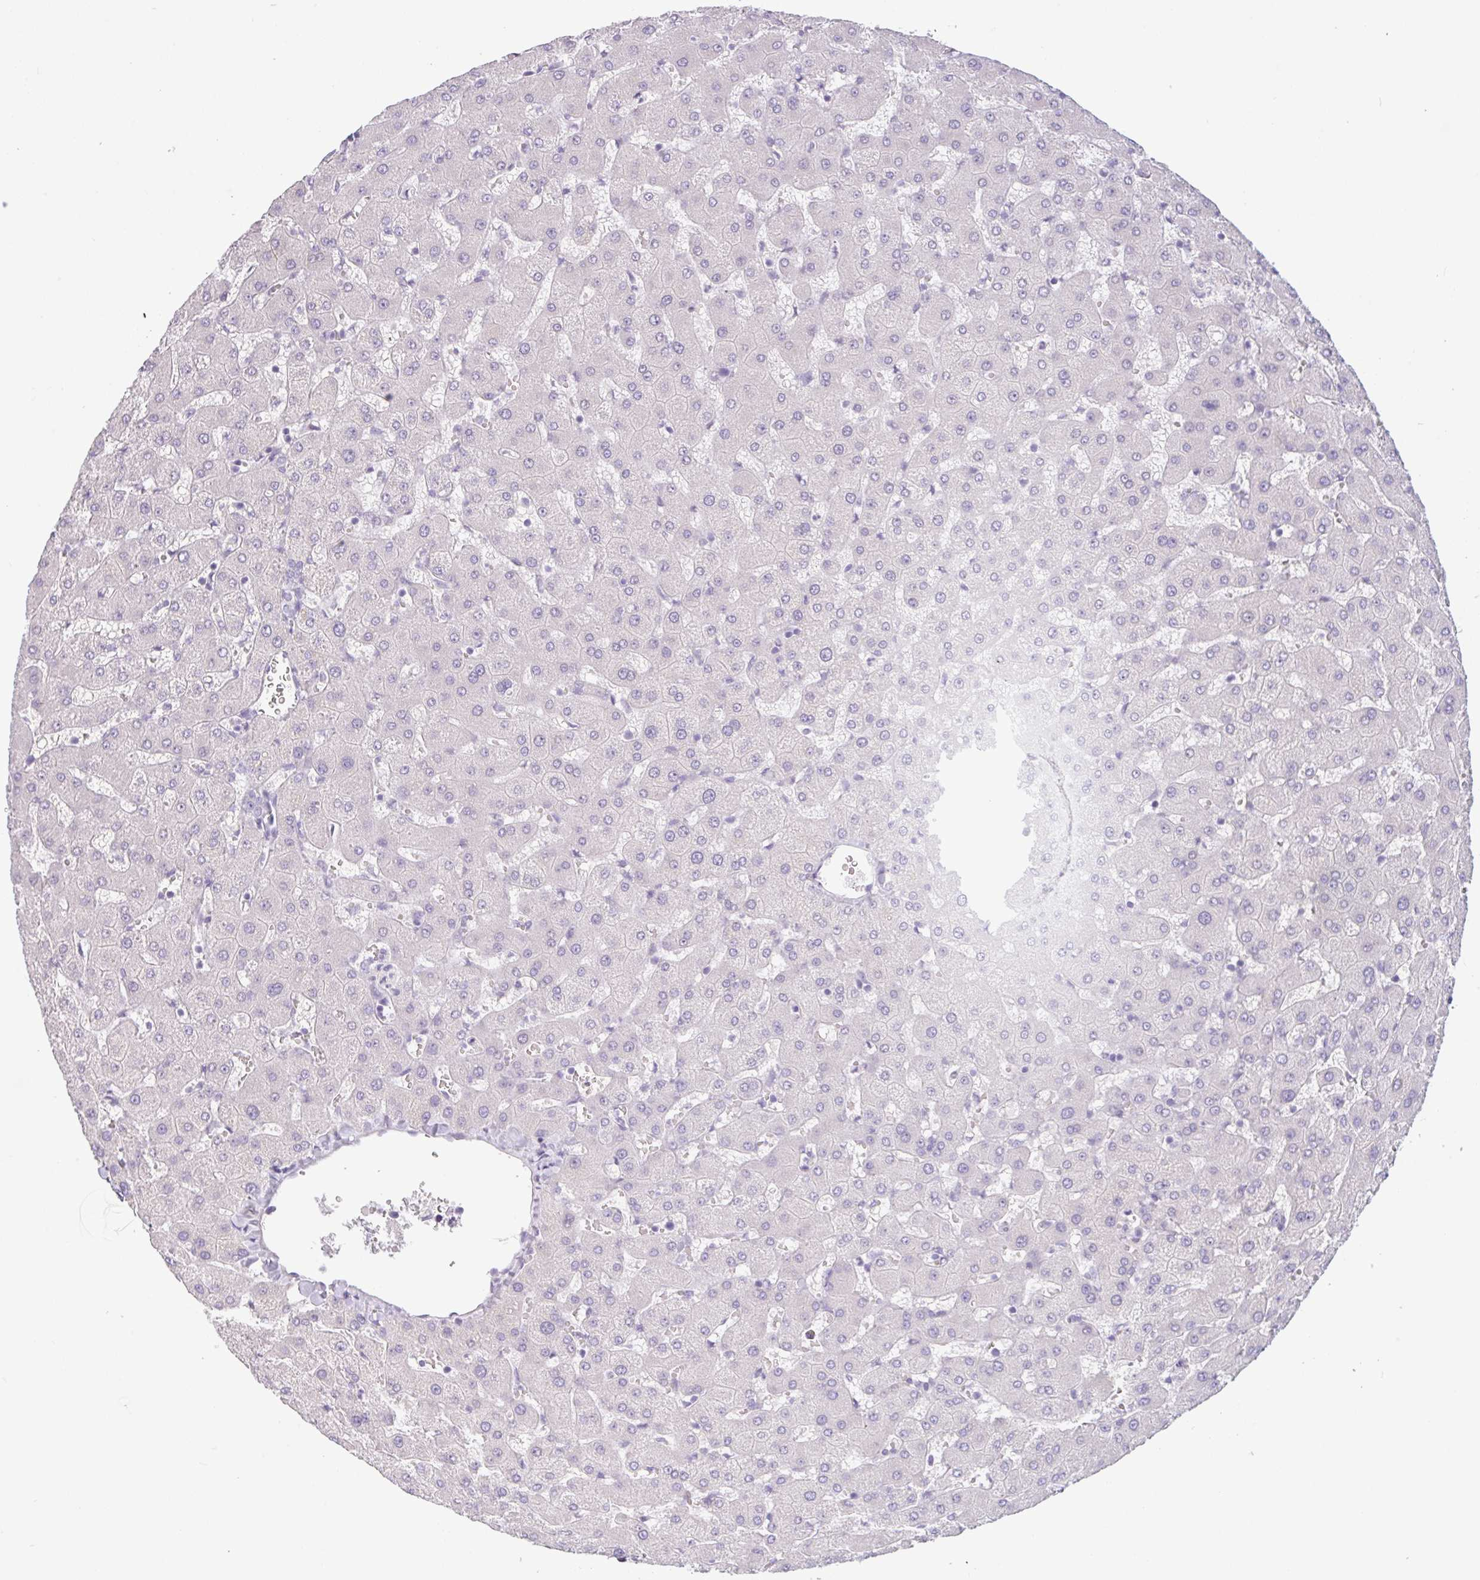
{"staining": {"intensity": "negative", "quantity": "none", "location": "none"}, "tissue": "liver", "cell_type": "Cholangiocytes", "image_type": "normal", "snomed": [{"axis": "morphology", "description": "Normal tissue, NOS"}, {"axis": "topography", "description": "Liver"}], "caption": "Immunohistochemical staining of unremarkable liver shows no significant expression in cholangiocytes.", "gene": "CTSE", "patient": {"sex": "female", "age": 63}}